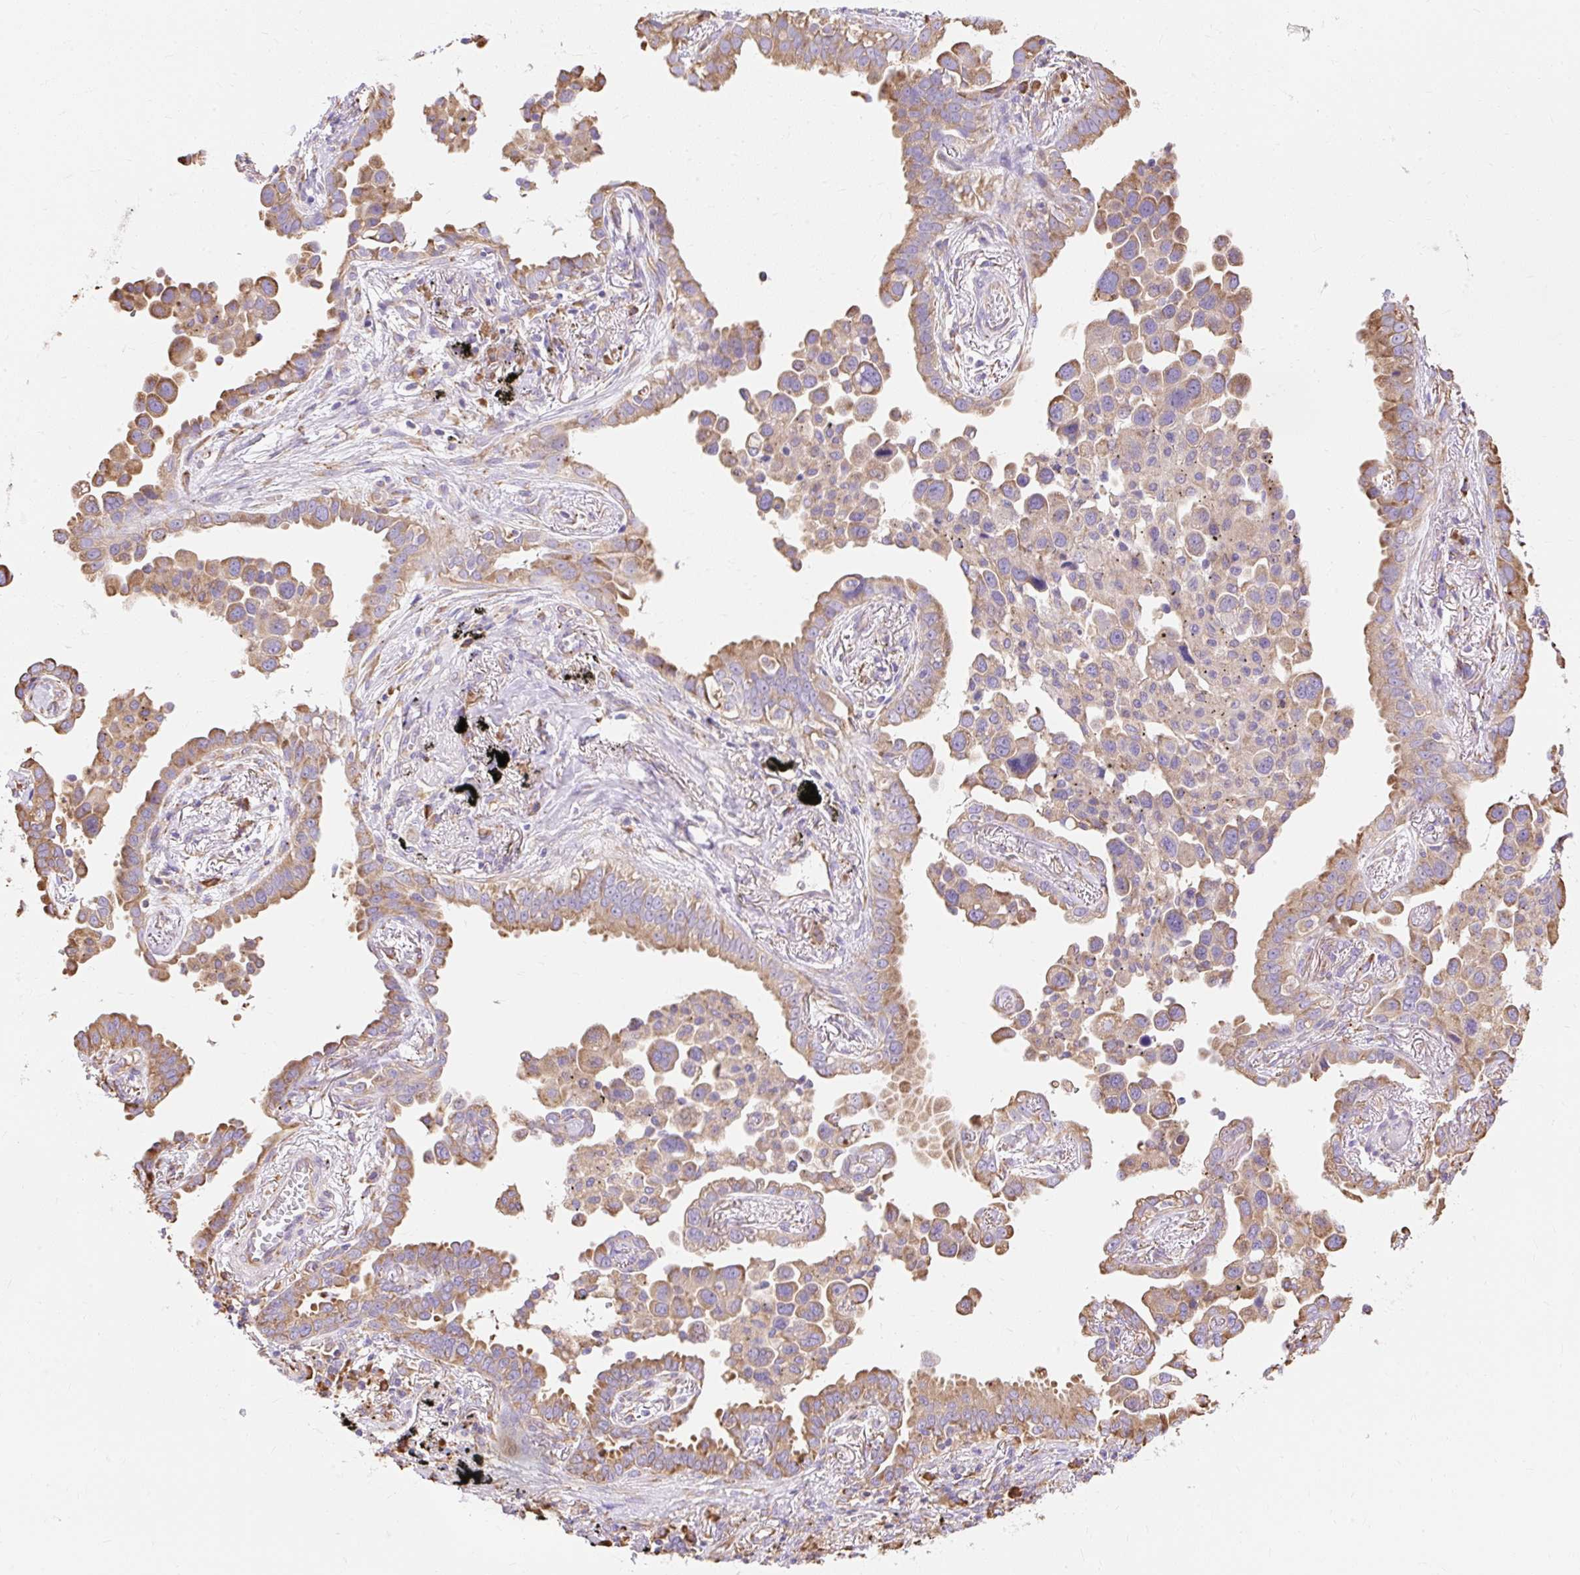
{"staining": {"intensity": "moderate", "quantity": "25%-75%", "location": "cytoplasmic/membranous"}, "tissue": "lung cancer", "cell_type": "Tumor cells", "image_type": "cancer", "snomed": [{"axis": "morphology", "description": "Adenocarcinoma, NOS"}, {"axis": "topography", "description": "Lung"}], "caption": "IHC of lung cancer (adenocarcinoma) displays medium levels of moderate cytoplasmic/membranous staining in about 25%-75% of tumor cells.", "gene": "RPS17", "patient": {"sex": "male", "age": 67}}